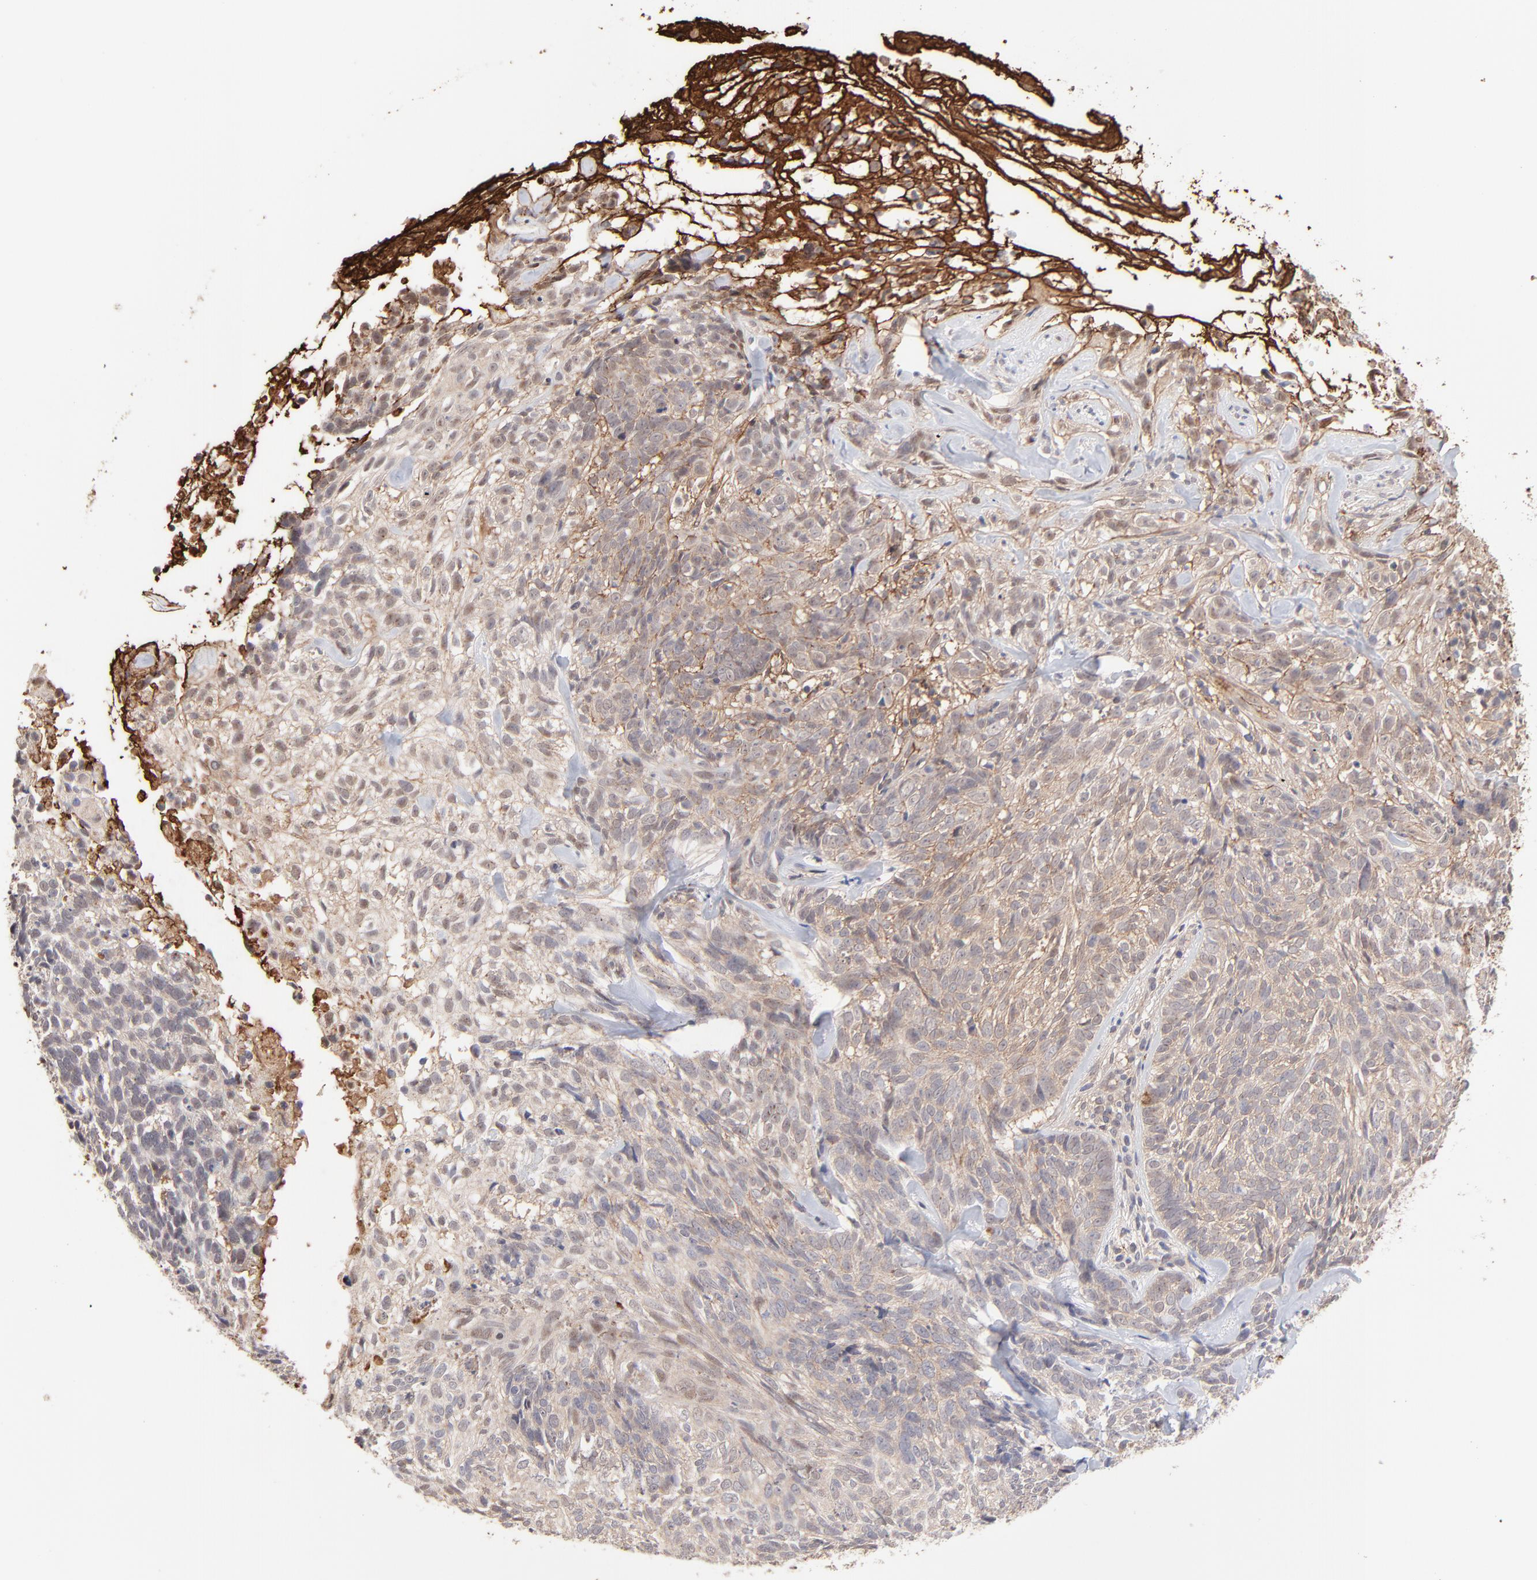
{"staining": {"intensity": "weak", "quantity": "<25%", "location": "cytoplasmic/membranous,nuclear"}, "tissue": "skin cancer", "cell_type": "Tumor cells", "image_type": "cancer", "snomed": [{"axis": "morphology", "description": "Basal cell carcinoma"}, {"axis": "topography", "description": "Skin"}], "caption": "DAB (3,3'-diaminobenzidine) immunohistochemical staining of skin cancer demonstrates no significant expression in tumor cells.", "gene": "PSMD14", "patient": {"sex": "male", "age": 72}}